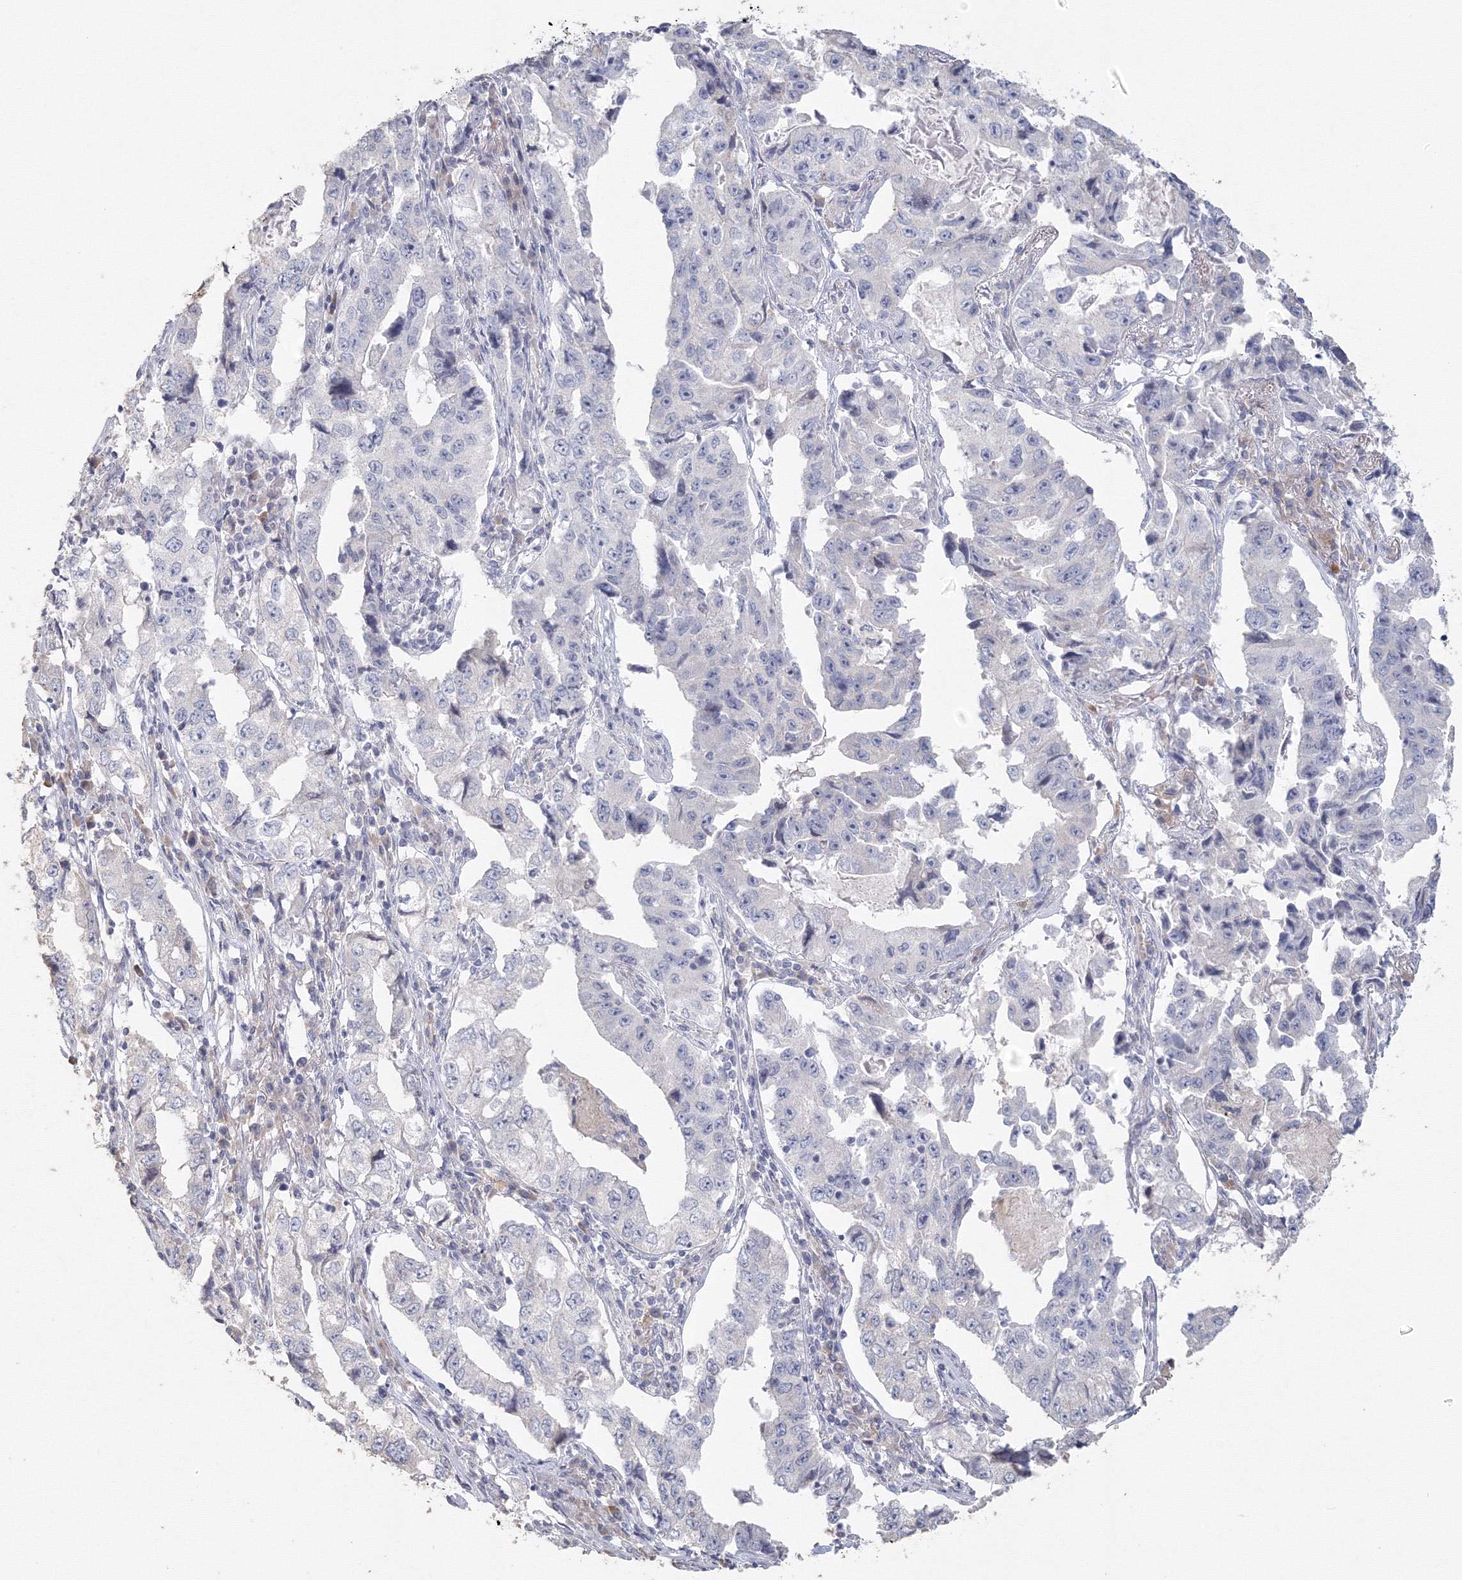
{"staining": {"intensity": "negative", "quantity": "none", "location": "none"}, "tissue": "lung cancer", "cell_type": "Tumor cells", "image_type": "cancer", "snomed": [{"axis": "morphology", "description": "Adenocarcinoma, NOS"}, {"axis": "topography", "description": "Lung"}], "caption": "This is a photomicrograph of immunohistochemistry staining of lung adenocarcinoma, which shows no expression in tumor cells. (Stains: DAB immunohistochemistry with hematoxylin counter stain, Microscopy: brightfield microscopy at high magnification).", "gene": "TACC2", "patient": {"sex": "female", "age": 51}}